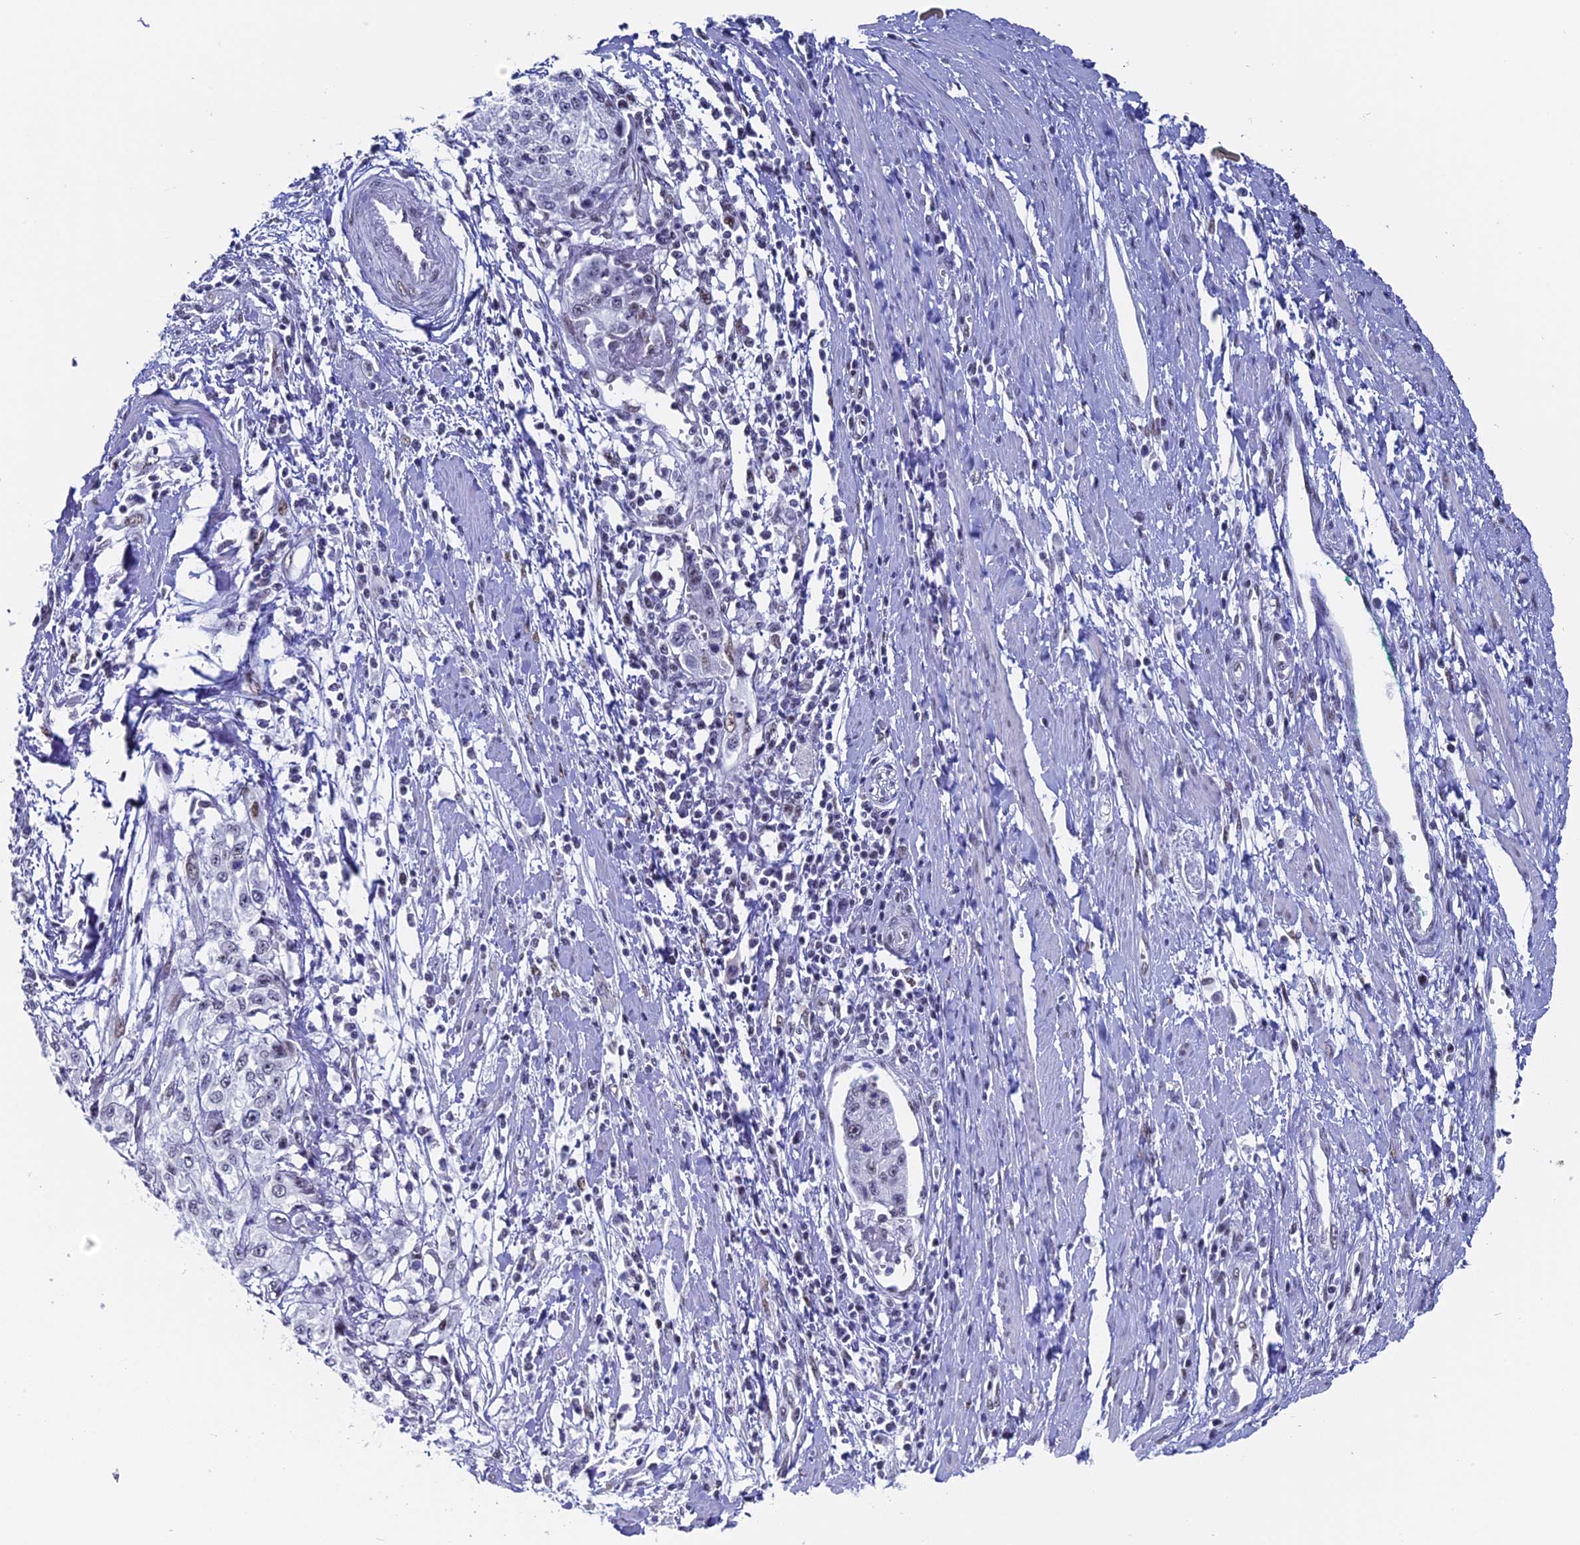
{"staining": {"intensity": "negative", "quantity": "none", "location": "none"}, "tissue": "cervical cancer", "cell_type": "Tumor cells", "image_type": "cancer", "snomed": [{"axis": "morphology", "description": "Squamous cell carcinoma, NOS"}, {"axis": "topography", "description": "Cervix"}], "caption": "Immunohistochemical staining of cervical cancer (squamous cell carcinoma) exhibits no significant staining in tumor cells. Brightfield microscopy of immunohistochemistry stained with DAB (brown) and hematoxylin (blue), captured at high magnification.", "gene": "CD2BP2", "patient": {"sex": "female", "age": 57}}